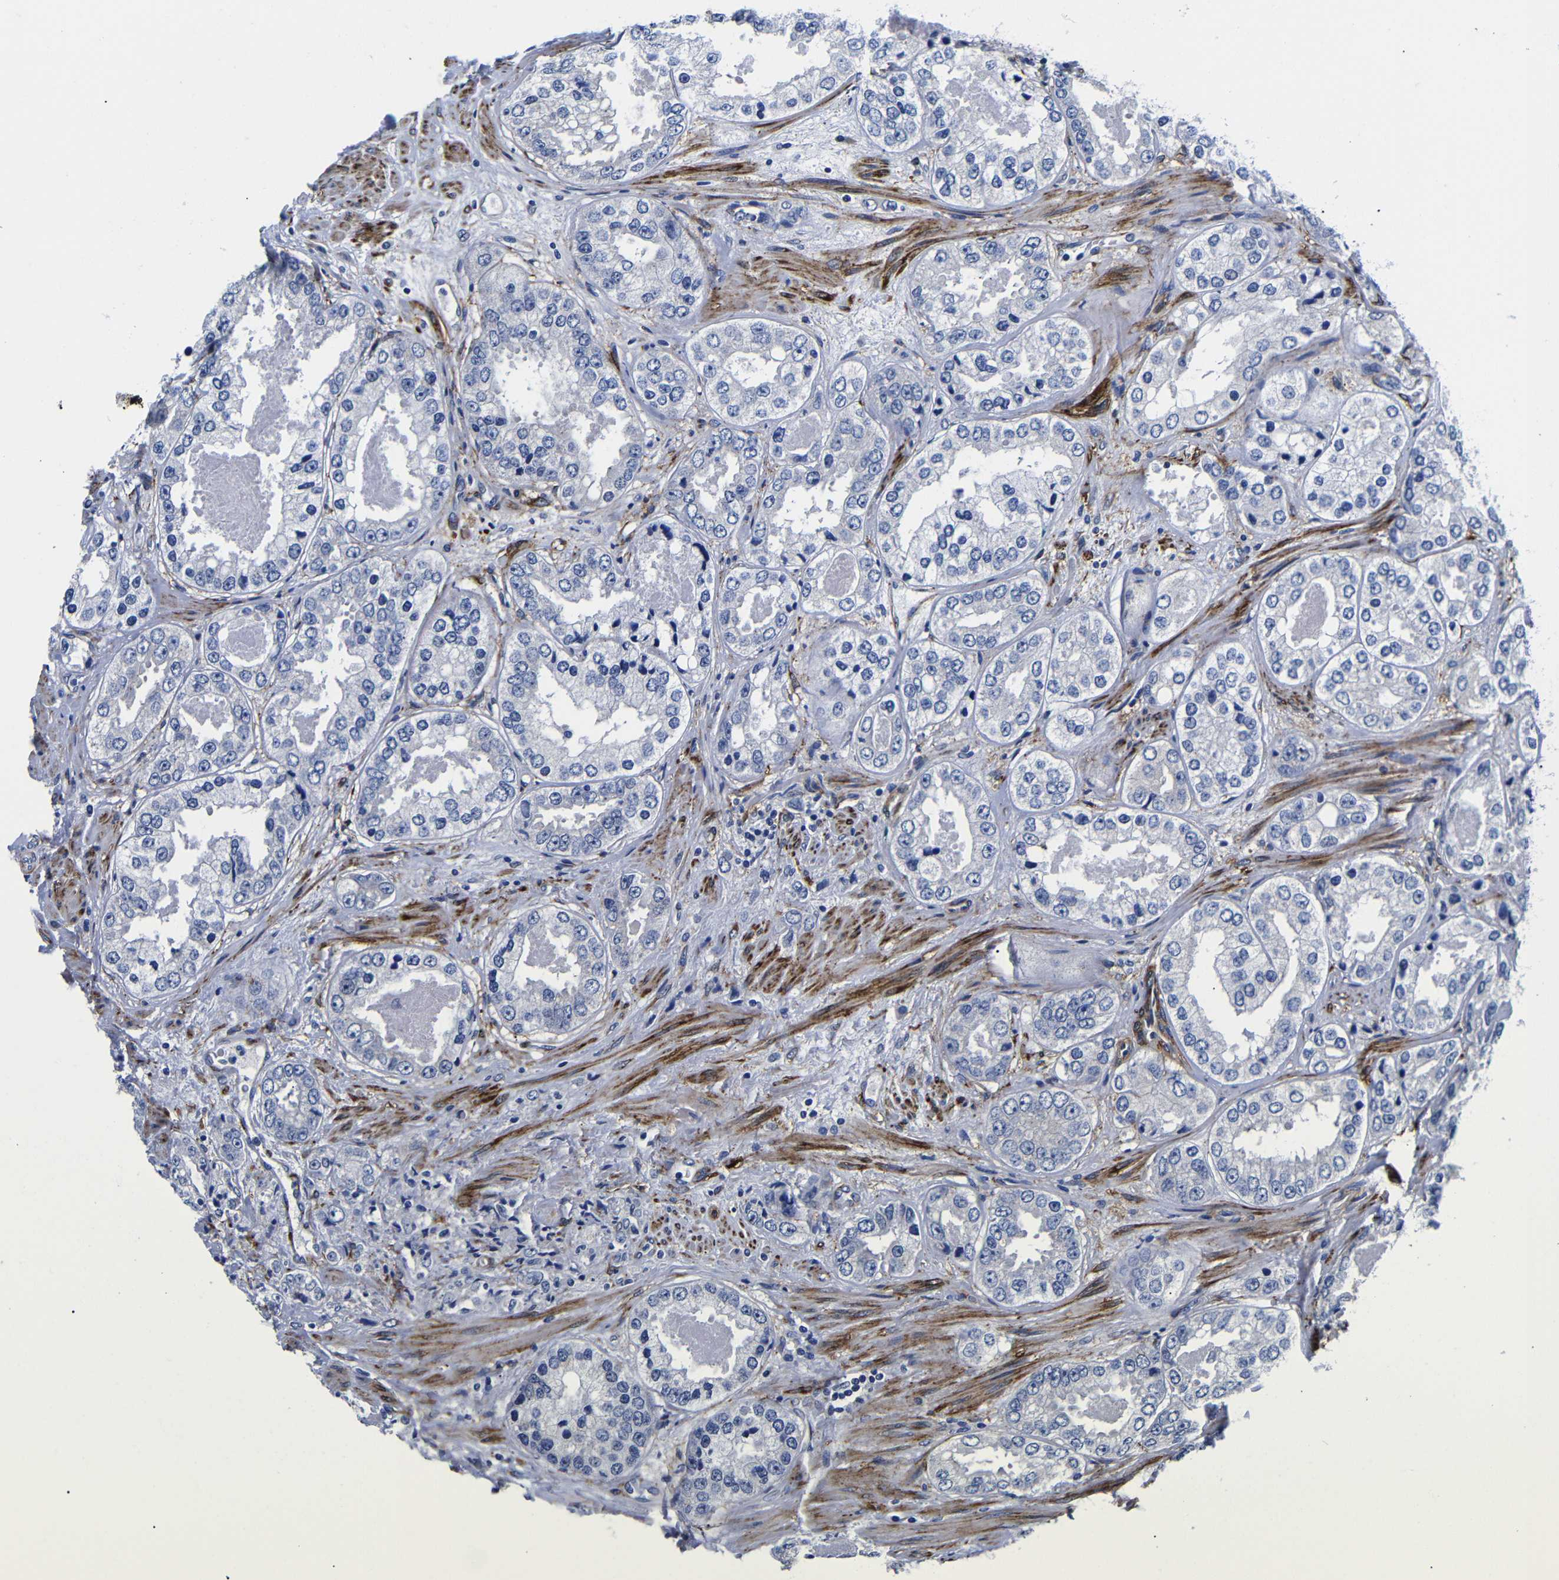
{"staining": {"intensity": "negative", "quantity": "none", "location": "none"}, "tissue": "prostate cancer", "cell_type": "Tumor cells", "image_type": "cancer", "snomed": [{"axis": "morphology", "description": "Adenocarcinoma, High grade"}, {"axis": "topography", "description": "Prostate"}], "caption": "High power microscopy image of an immunohistochemistry (IHC) histopathology image of prostate cancer (adenocarcinoma (high-grade)), revealing no significant staining in tumor cells.", "gene": "LRIG1", "patient": {"sex": "male", "age": 61}}